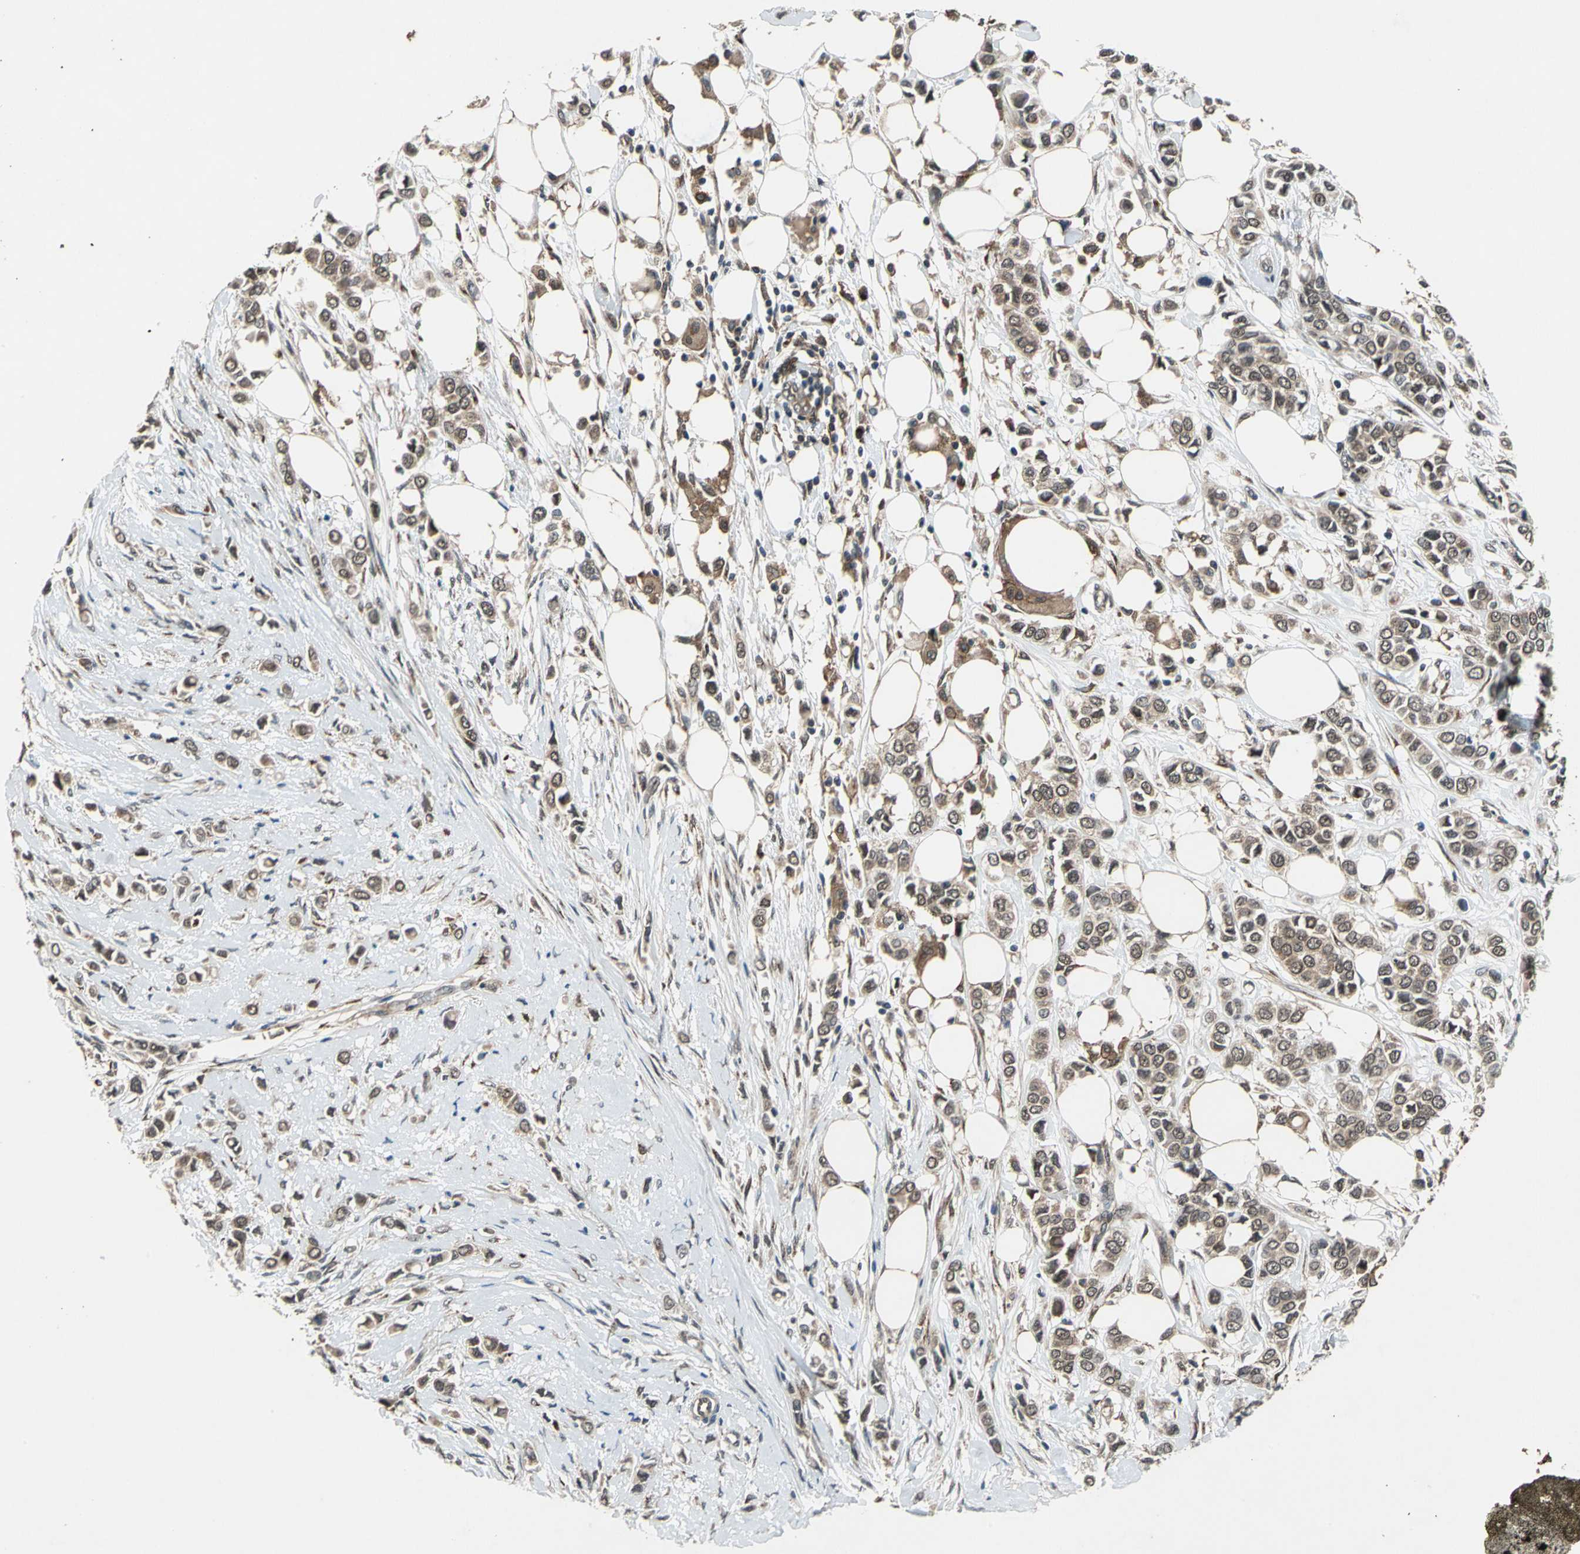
{"staining": {"intensity": "moderate", "quantity": ">75%", "location": "cytoplasmic/membranous,nuclear"}, "tissue": "breast cancer", "cell_type": "Tumor cells", "image_type": "cancer", "snomed": [{"axis": "morphology", "description": "Lobular carcinoma"}, {"axis": "topography", "description": "Breast"}], "caption": "A brown stain shows moderate cytoplasmic/membranous and nuclear staining of a protein in human lobular carcinoma (breast) tumor cells. The staining was performed using DAB, with brown indicating positive protein expression. Nuclei are stained blue with hematoxylin.", "gene": "NFKBIE", "patient": {"sex": "female", "age": 51}}